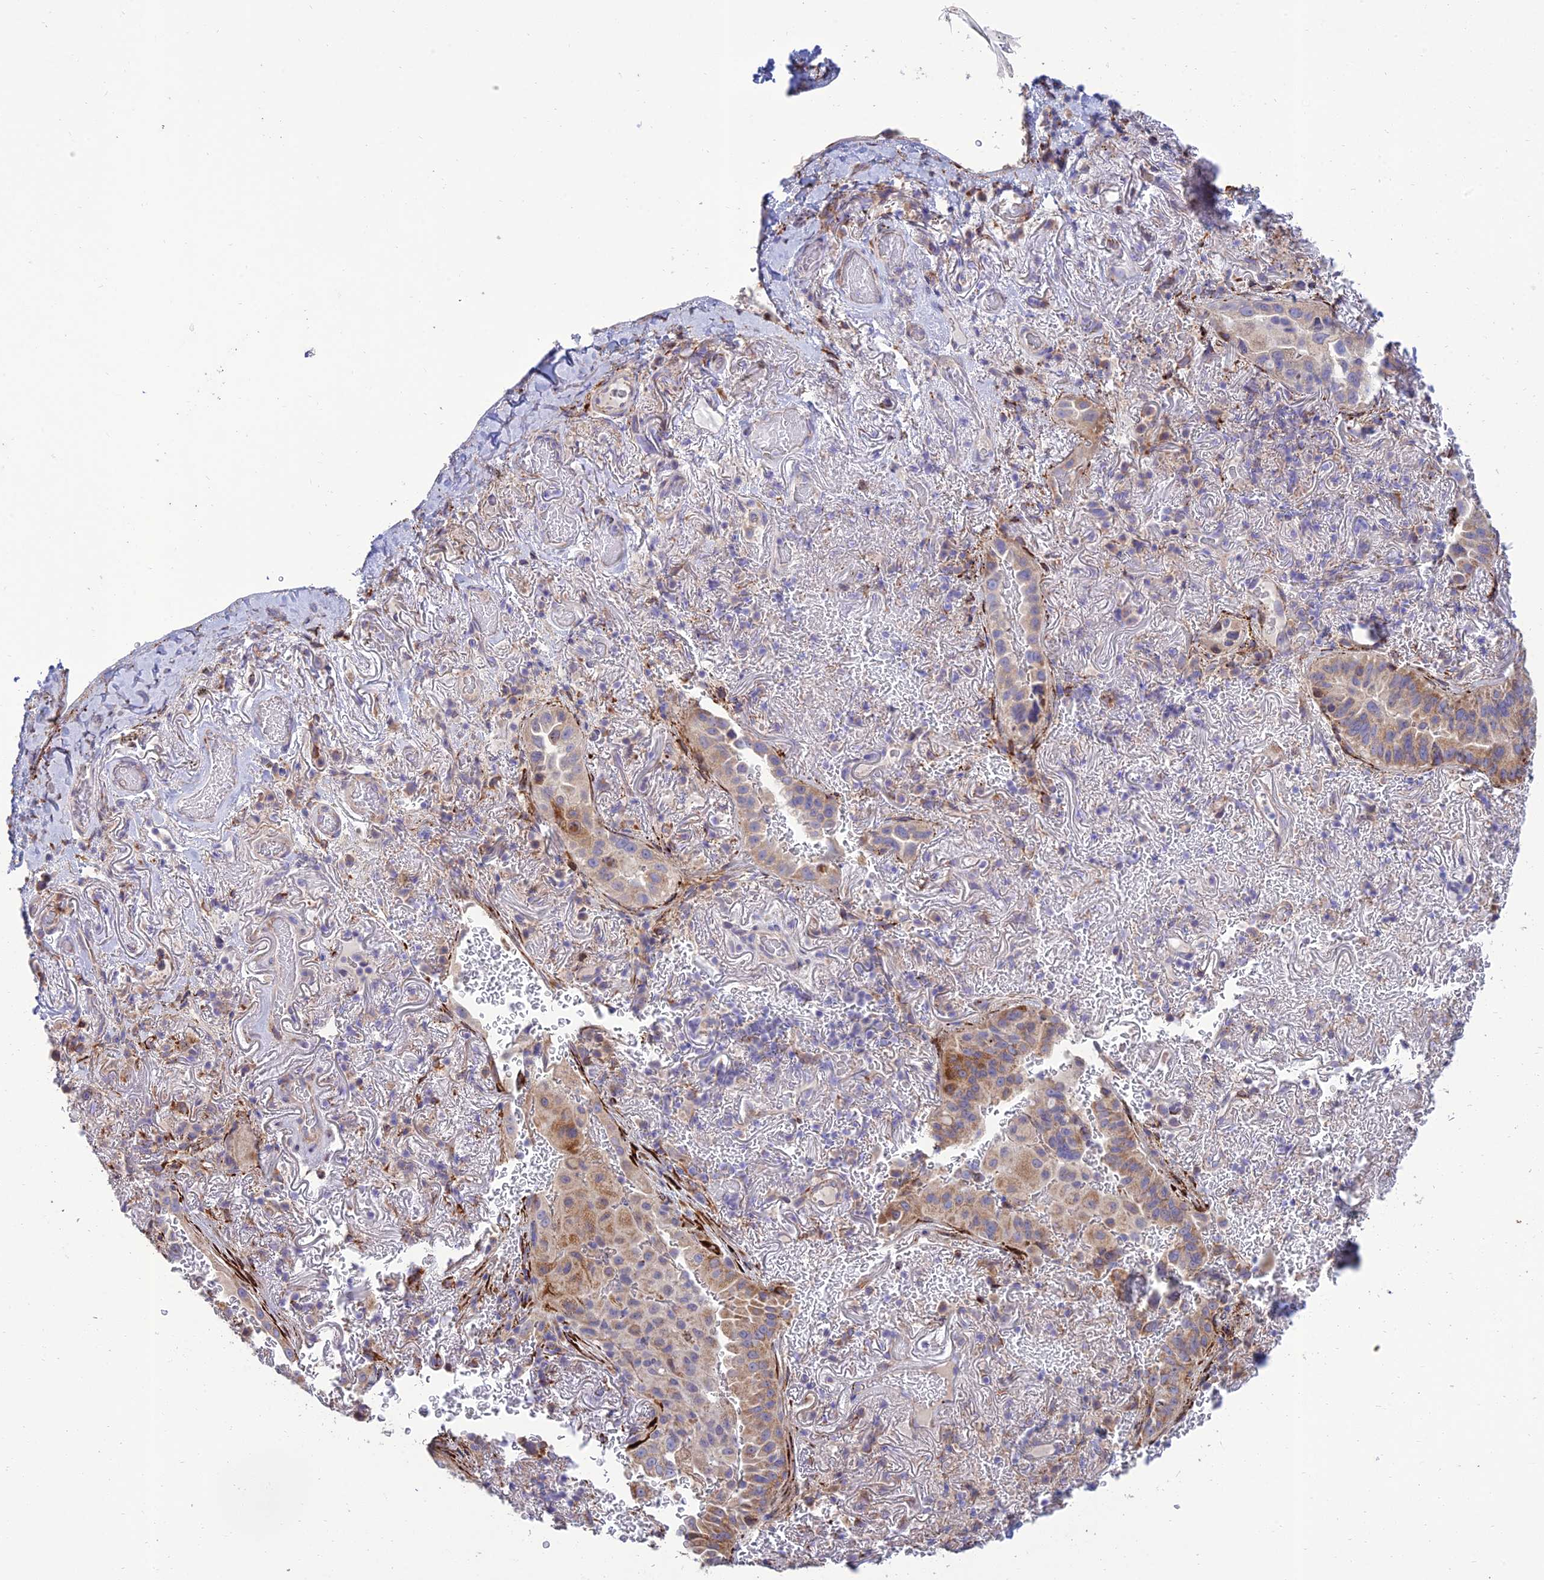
{"staining": {"intensity": "moderate", "quantity": "25%-75%", "location": "cytoplasmic/membranous"}, "tissue": "lung cancer", "cell_type": "Tumor cells", "image_type": "cancer", "snomed": [{"axis": "morphology", "description": "Adenocarcinoma, NOS"}, {"axis": "topography", "description": "Lung"}], "caption": "A medium amount of moderate cytoplasmic/membranous expression is identified in approximately 25%-75% of tumor cells in lung cancer (adenocarcinoma) tissue.", "gene": "RCN3", "patient": {"sex": "female", "age": 69}}